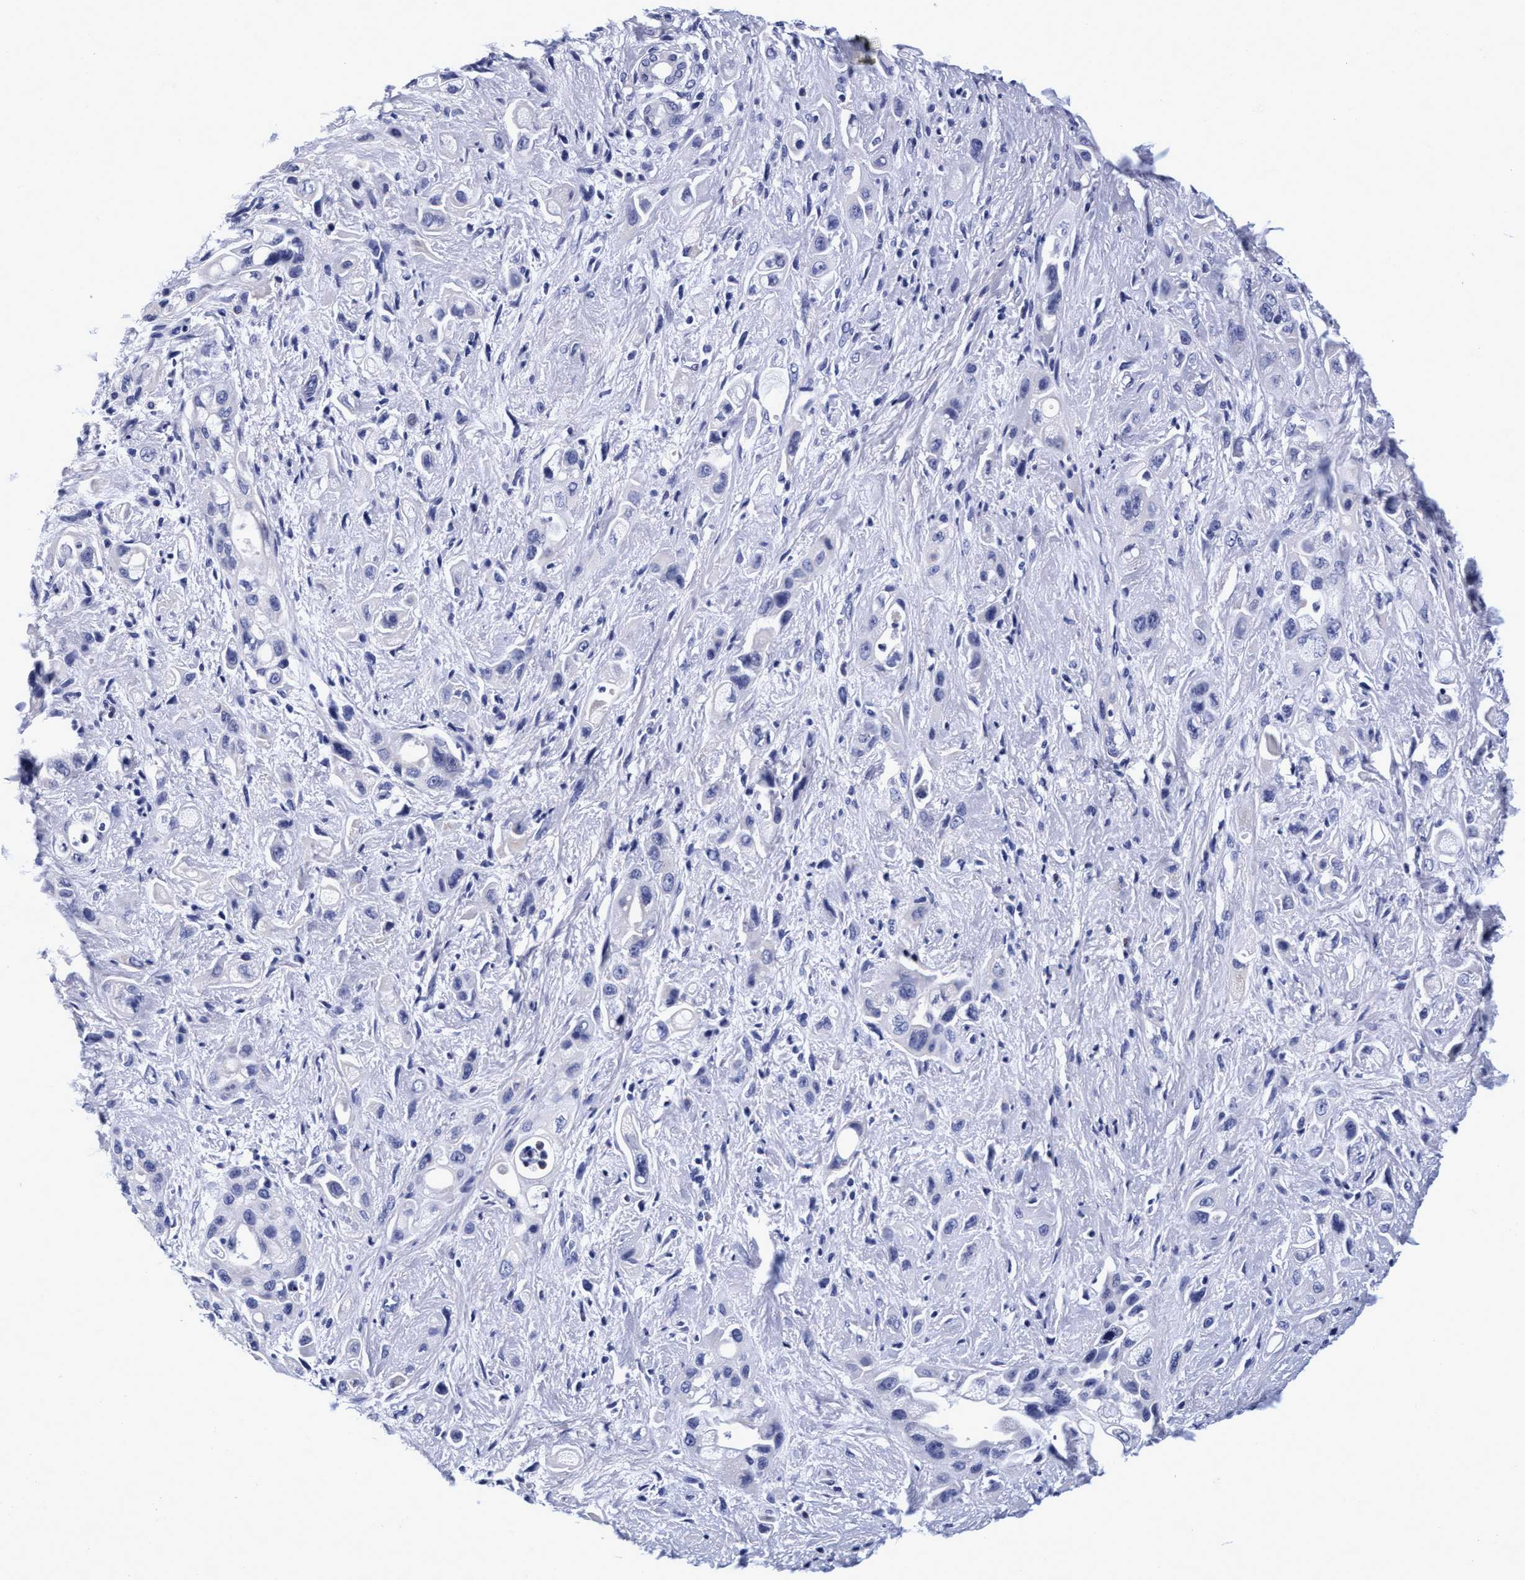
{"staining": {"intensity": "negative", "quantity": "none", "location": "none"}, "tissue": "pancreatic cancer", "cell_type": "Tumor cells", "image_type": "cancer", "snomed": [{"axis": "morphology", "description": "Adenocarcinoma, NOS"}, {"axis": "topography", "description": "Pancreas"}], "caption": "A micrograph of pancreatic adenocarcinoma stained for a protein exhibits no brown staining in tumor cells.", "gene": "PLPPR1", "patient": {"sex": "female", "age": 66}}